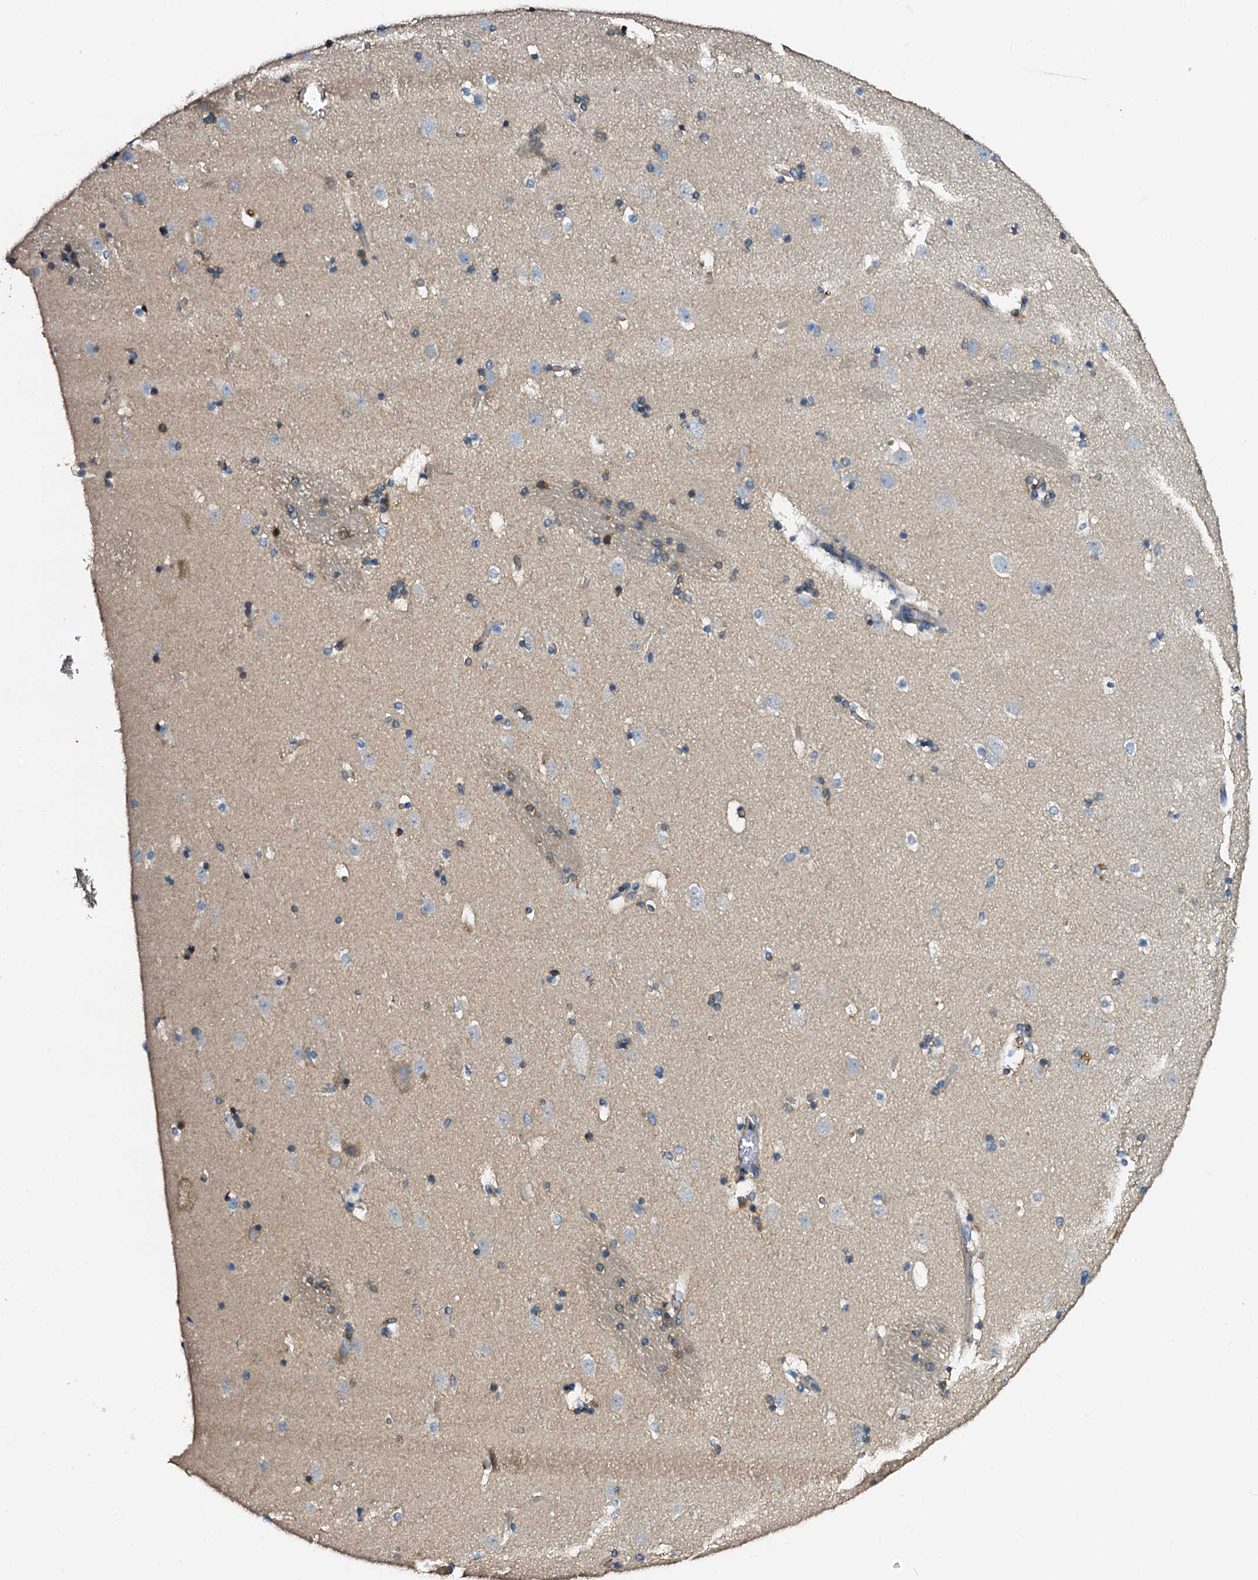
{"staining": {"intensity": "moderate", "quantity": "<25%", "location": "cytoplasmic/membranous"}, "tissue": "caudate", "cell_type": "Glial cells", "image_type": "normal", "snomed": [{"axis": "morphology", "description": "Normal tissue, NOS"}, {"axis": "topography", "description": "Lateral ventricle wall"}], "caption": "Immunohistochemical staining of benign human caudate exhibits <25% levels of moderate cytoplasmic/membranous protein staining in approximately <25% of glial cells. (DAB IHC, brown staining for protein, blue staining for nuclei).", "gene": "CSKMT", "patient": {"sex": "male", "age": 45}}